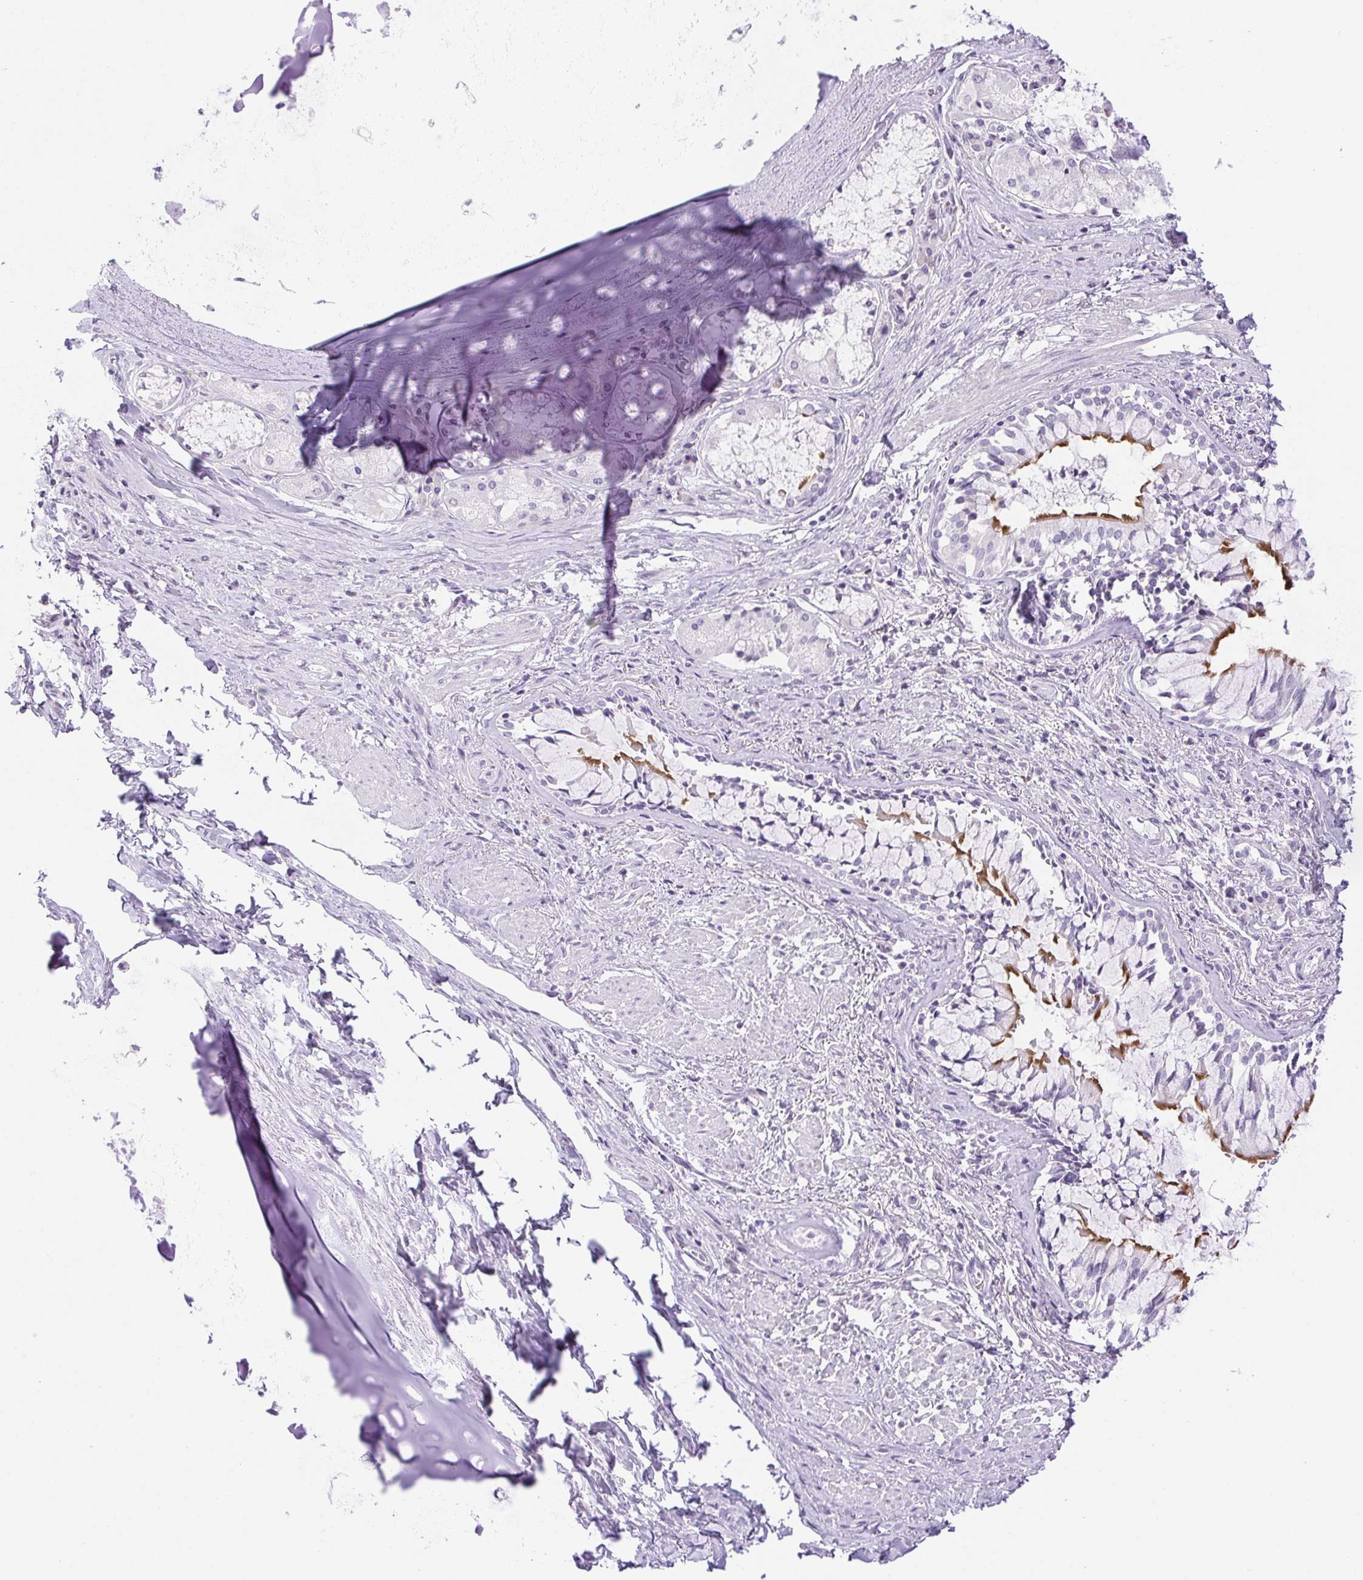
{"staining": {"intensity": "negative", "quantity": "none", "location": "none"}, "tissue": "adipose tissue", "cell_type": "Adipocytes", "image_type": "normal", "snomed": [{"axis": "morphology", "description": "Normal tissue, NOS"}, {"axis": "topography", "description": "Cartilage tissue"}, {"axis": "topography", "description": "Bronchus"}], "caption": "The image displays no significant positivity in adipocytes of adipose tissue.", "gene": "PAPPA2", "patient": {"sex": "male", "age": 64}}